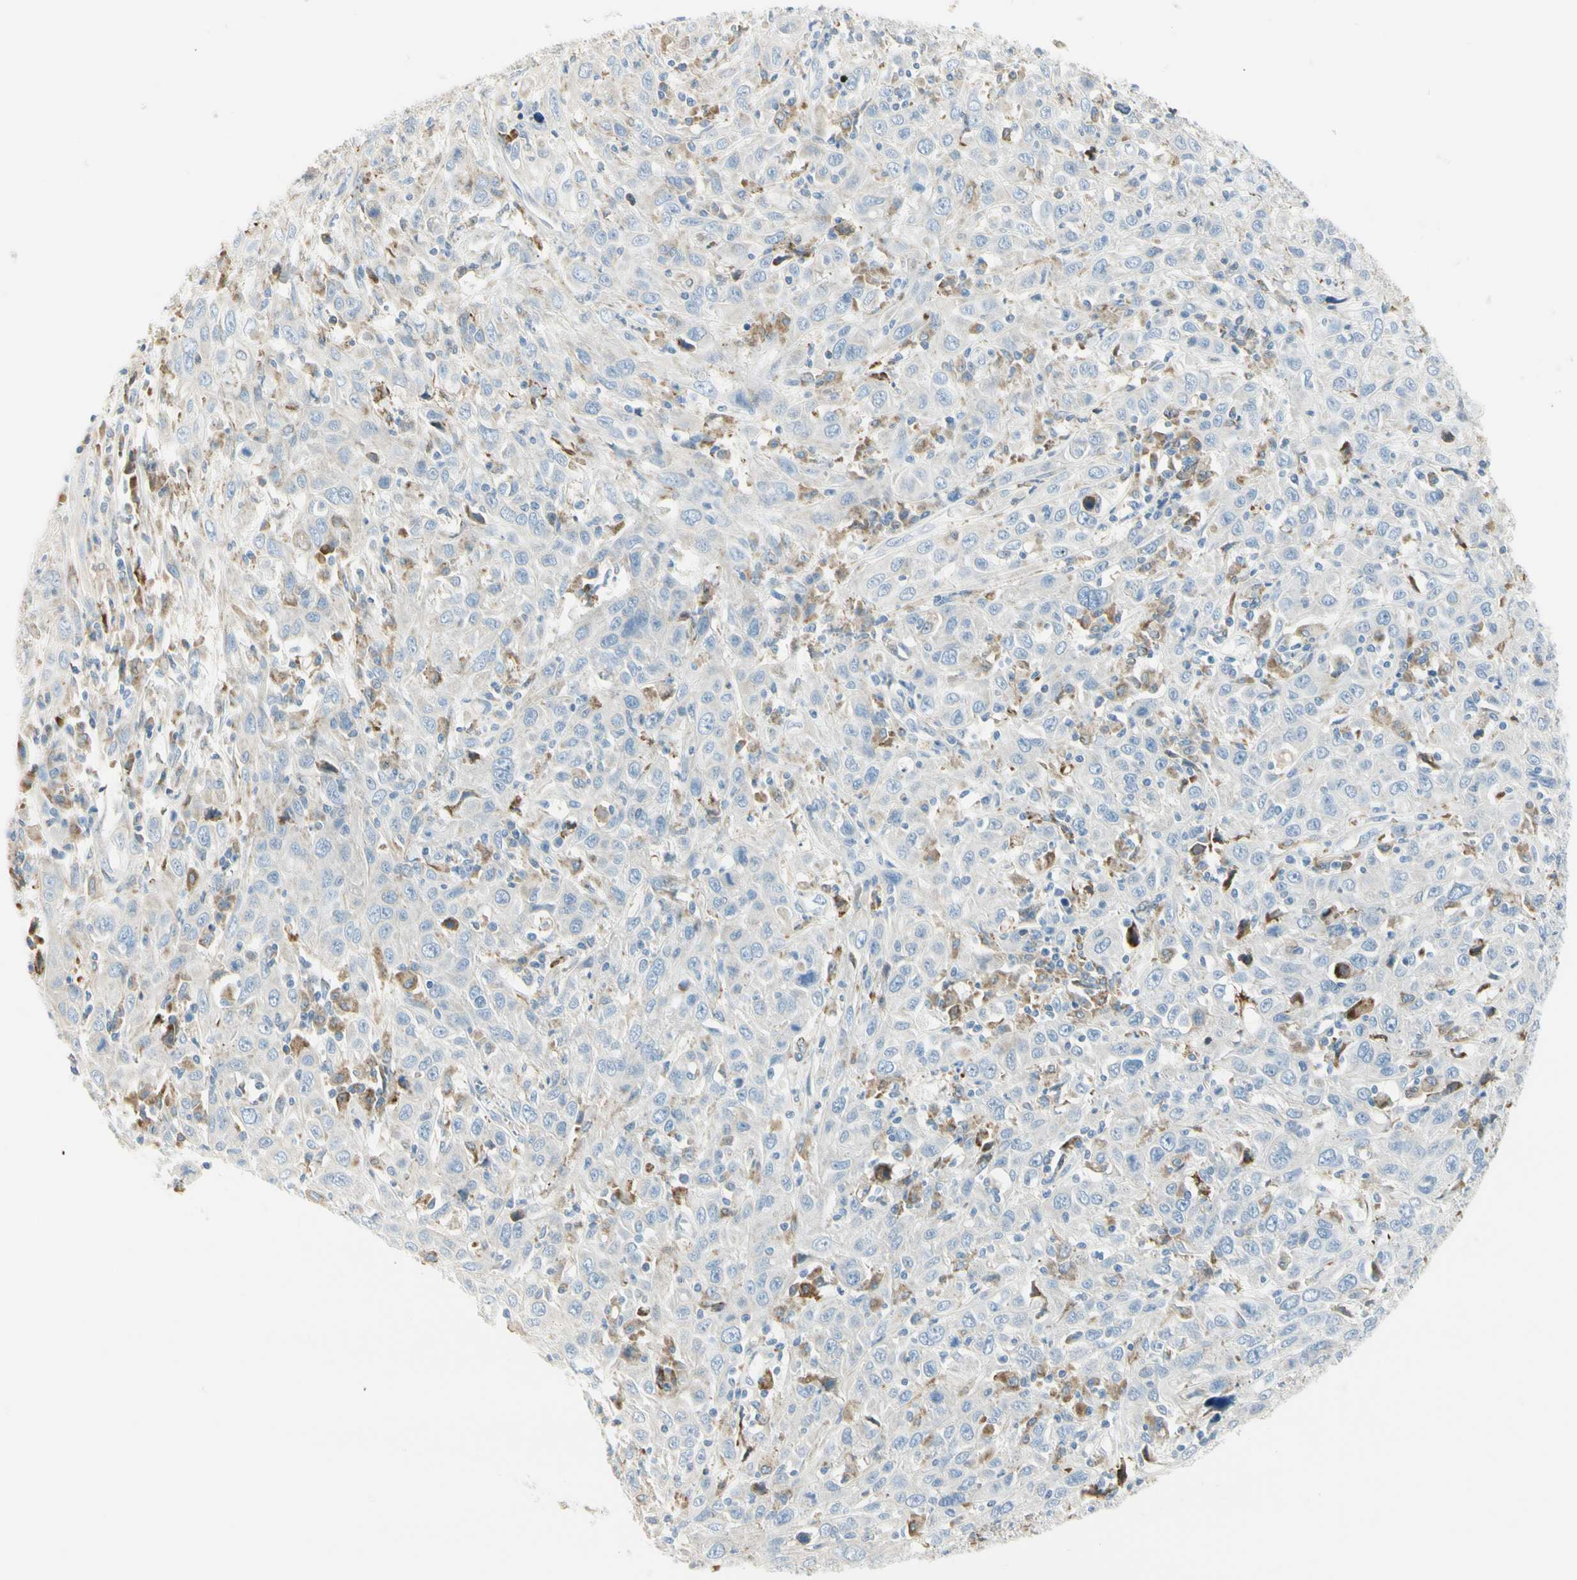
{"staining": {"intensity": "weak", "quantity": "<25%", "location": "cytoplasmic/membranous"}, "tissue": "cervical cancer", "cell_type": "Tumor cells", "image_type": "cancer", "snomed": [{"axis": "morphology", "description": "Squamous cell carcinoma, NOS"}, {"axis": "topography", "description": "Cervix"}], "caption": "DAB (3,3'-diaminobenzidine) immunohistochemical staining of human cervical cancer (squamous cell carcinoma) exhibits no significant expression in tumor cells.", "gene": "TNFSF11", "patient": {"sex": "female", "age": 46}}